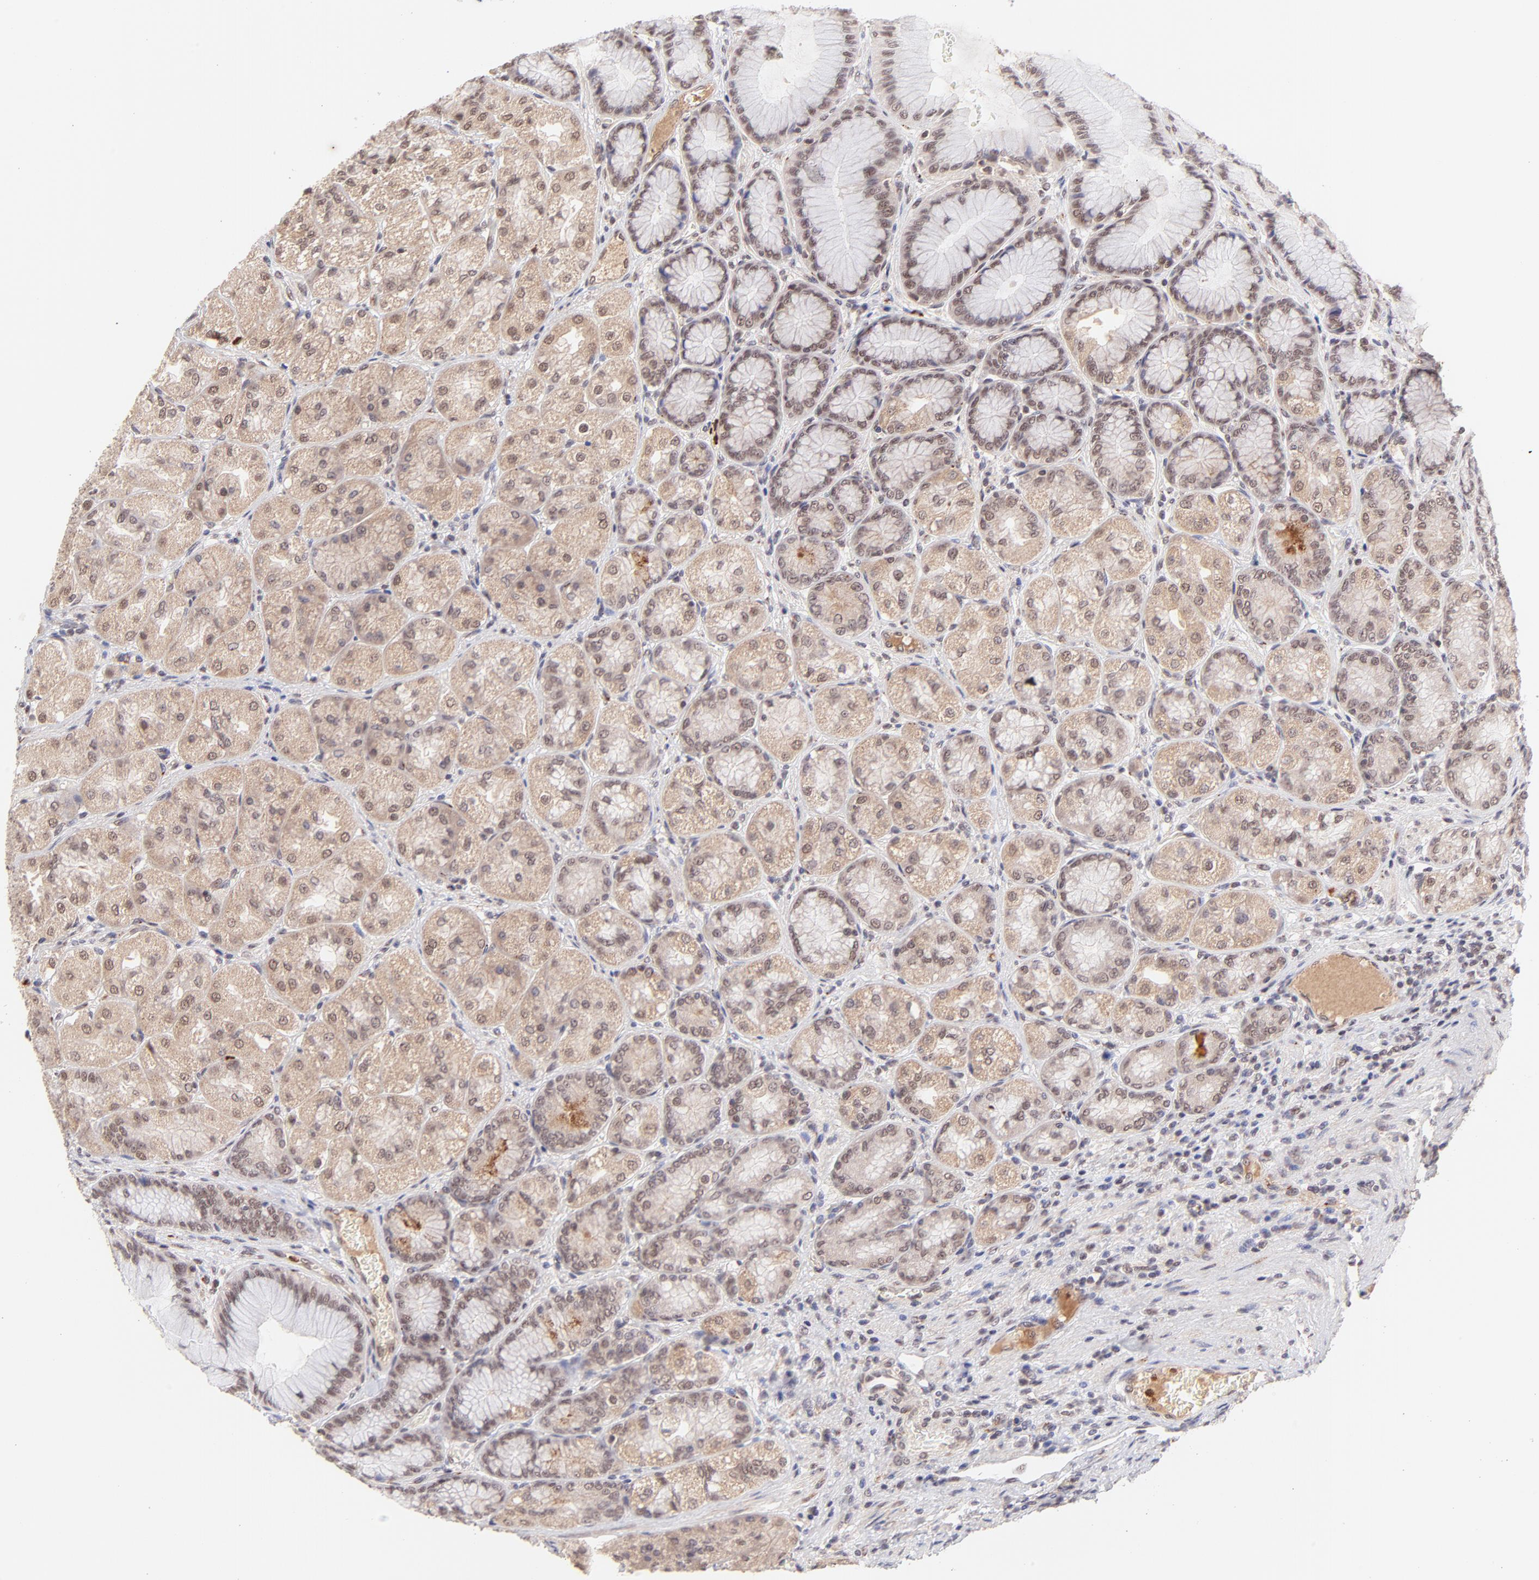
{"staining": {"intensity": "weak", "quantity": "25%-75%", "location": "cytoplasmic/membranous,nuclear"}, "tissue": "stomach", "cell_type": "Glandular cells", "image_type": "normal", "snomed": [{"axis": "morphology", "description": "Normal tissue, NOS"}, {"axis": "morphology", "description": "Adenocarcinoma, NOS"}, {"axis": "topography", "description": "Stomach"}, {"axis": "topography", "description": "Stomach, lower"}], "caption": "Immunohistochemical staining of benign human stomach displays weak cytoplasmic/membranous,nuclear protein positivity in approximately 25%-75% of glandular cells.", "gene": "MED12", "patient": {"sex": "female", "age": 65}}